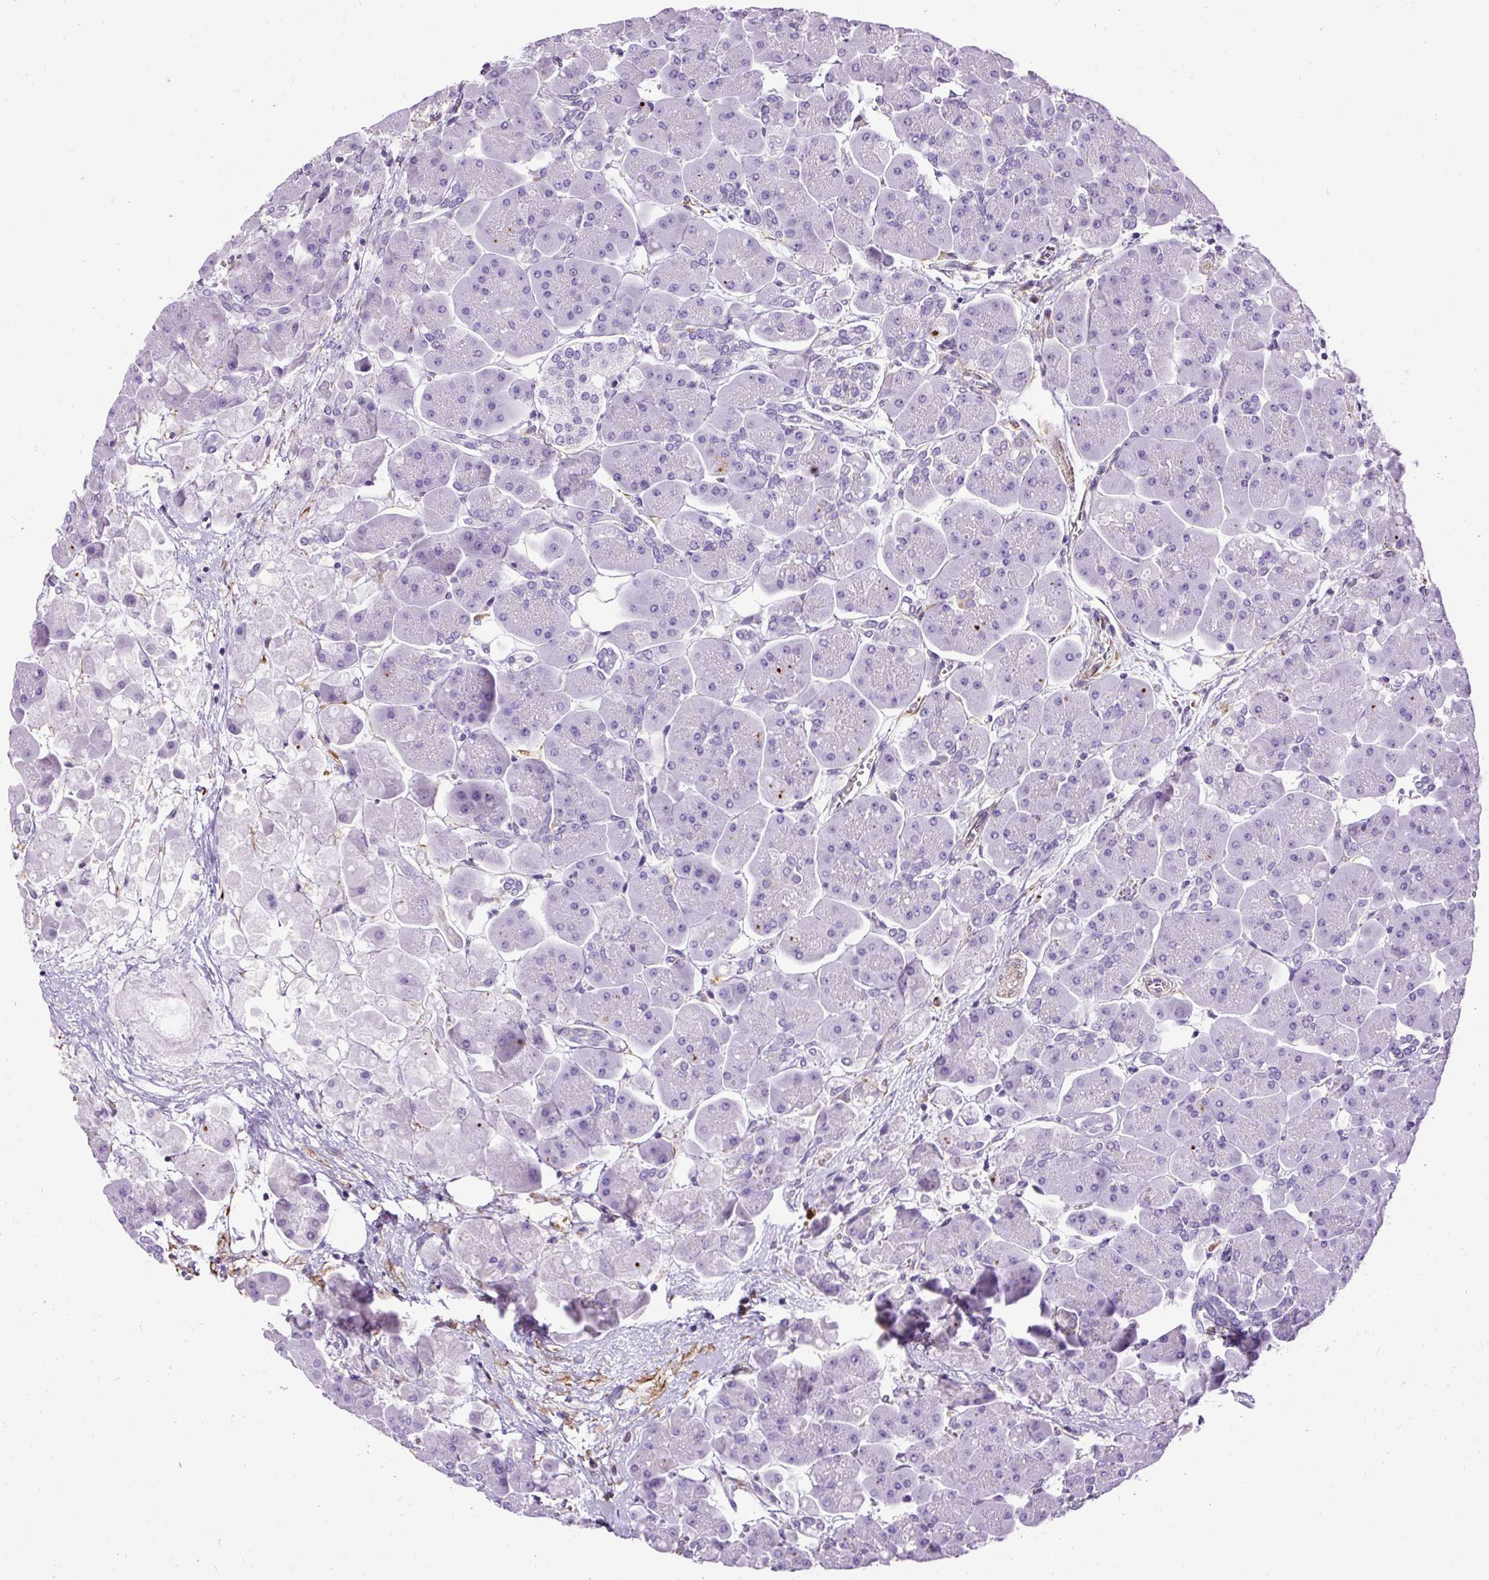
{"staining": {"intensity": "negative", "quantity": "none", "location": "none"}, "tissue": "pancreas", "cell_type": "Exocrine glandular cells", "image_type": "normal", "snomed": [{"axis": "morphology", "description": "Normal tissue, NOS"}, {"axis": "topography", "description": "Pancreas"}], "caption": "This is a image of IHC staining of unremarkable pancreas, which shows no staining in exocrine glandular cells.", "gene": "PLS1", "patient": {"sex": "male", "age": 66}}